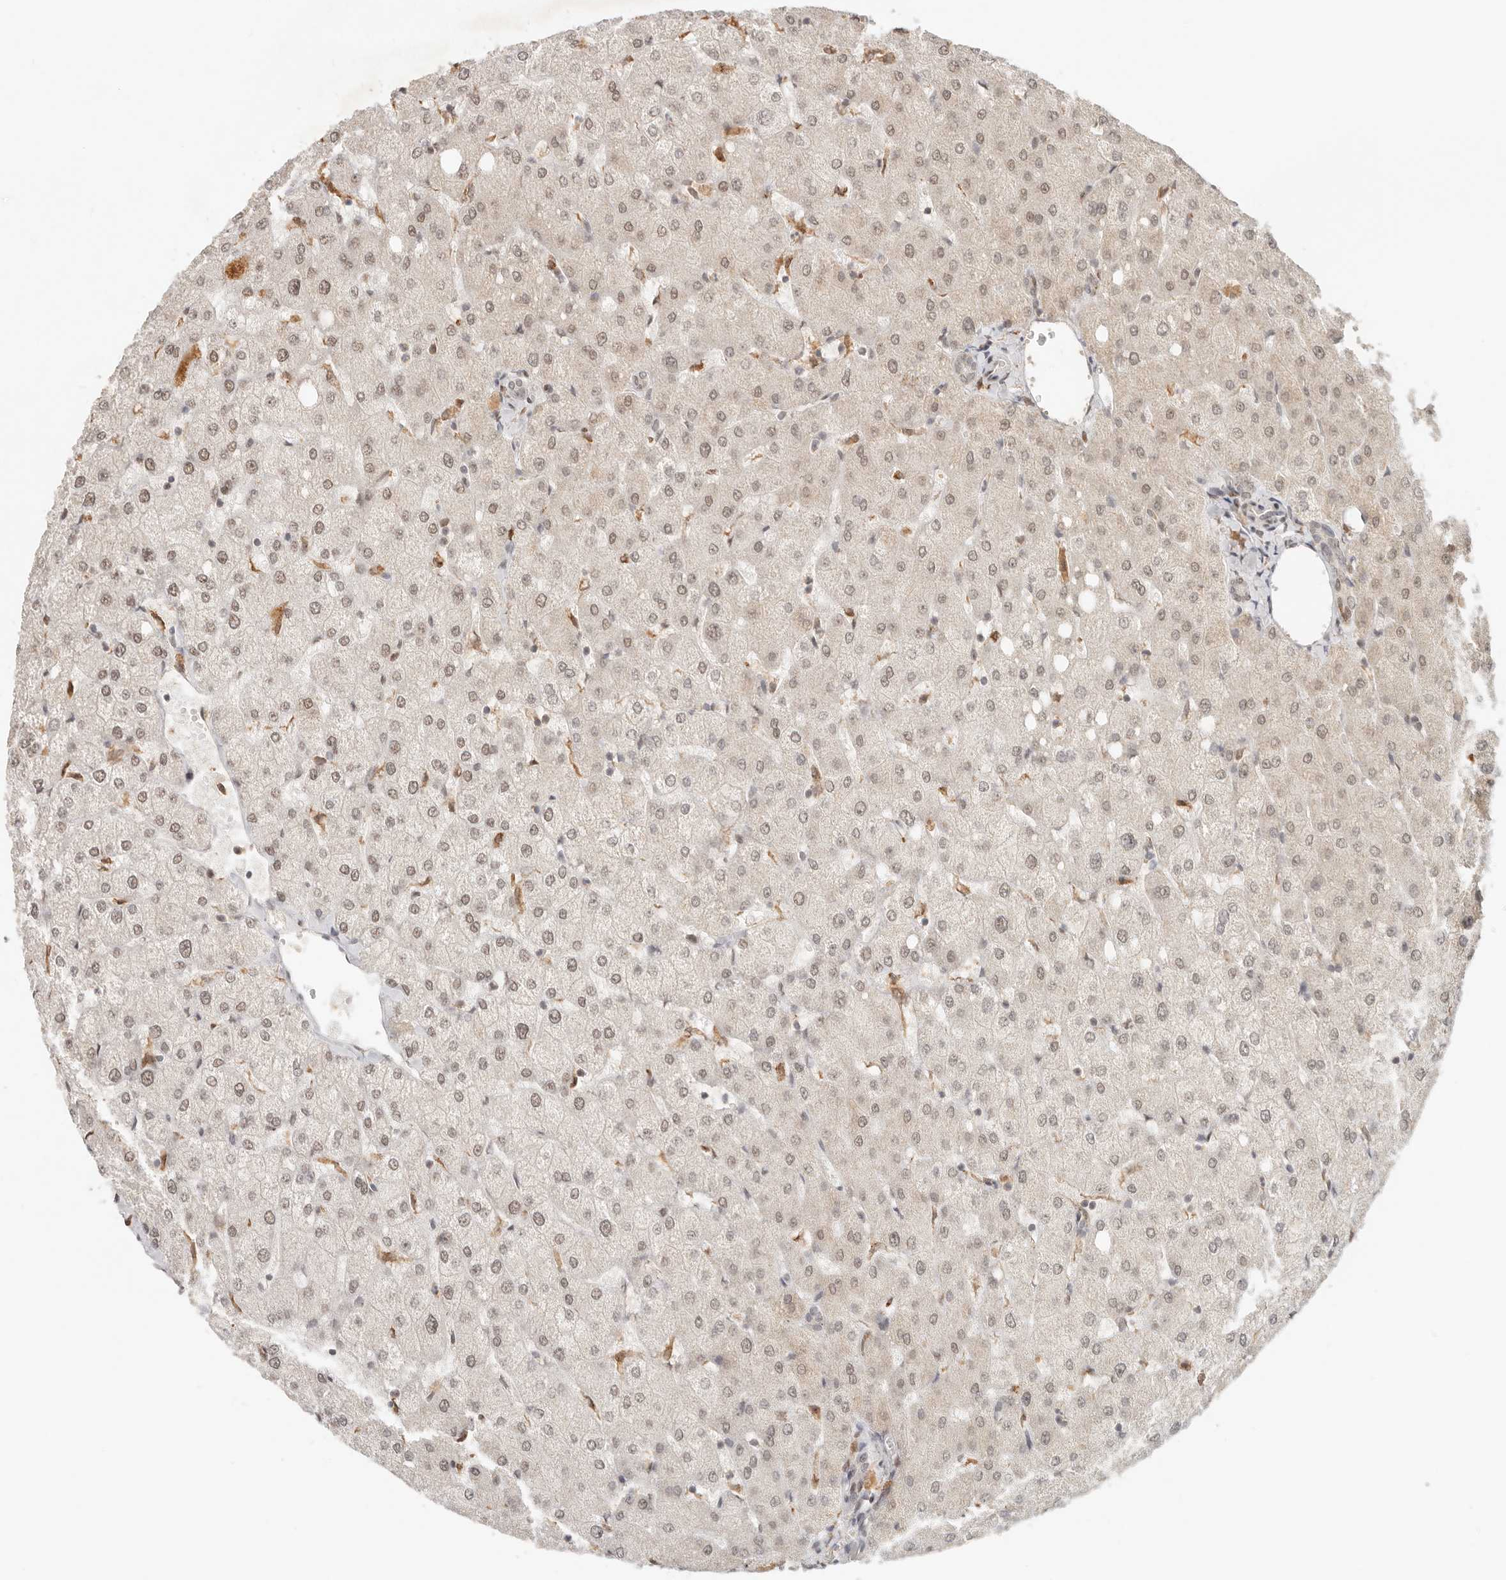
{"staining": {"intensity": "negative", "quantity": "none", "location": "none"}, "tissue": "liver", "cell_type": "Cholangiocytes", "image_type": "normal", "snomed": [{"axis": "morphology", "description": "Normal tissue, NOS"}, {"axis": "topography", "description": "Liver"}], "caption": "The micrograph reveals no significant positivity in cholangiocytes of liver. Brightfield microscopy of immunohistochemistry (IHC) stained with DAB (brown) and hematoxylin (blue), captured at high magnification.", "gene": "NPAS2", "patient": {"sex": "female", "age": 54}}